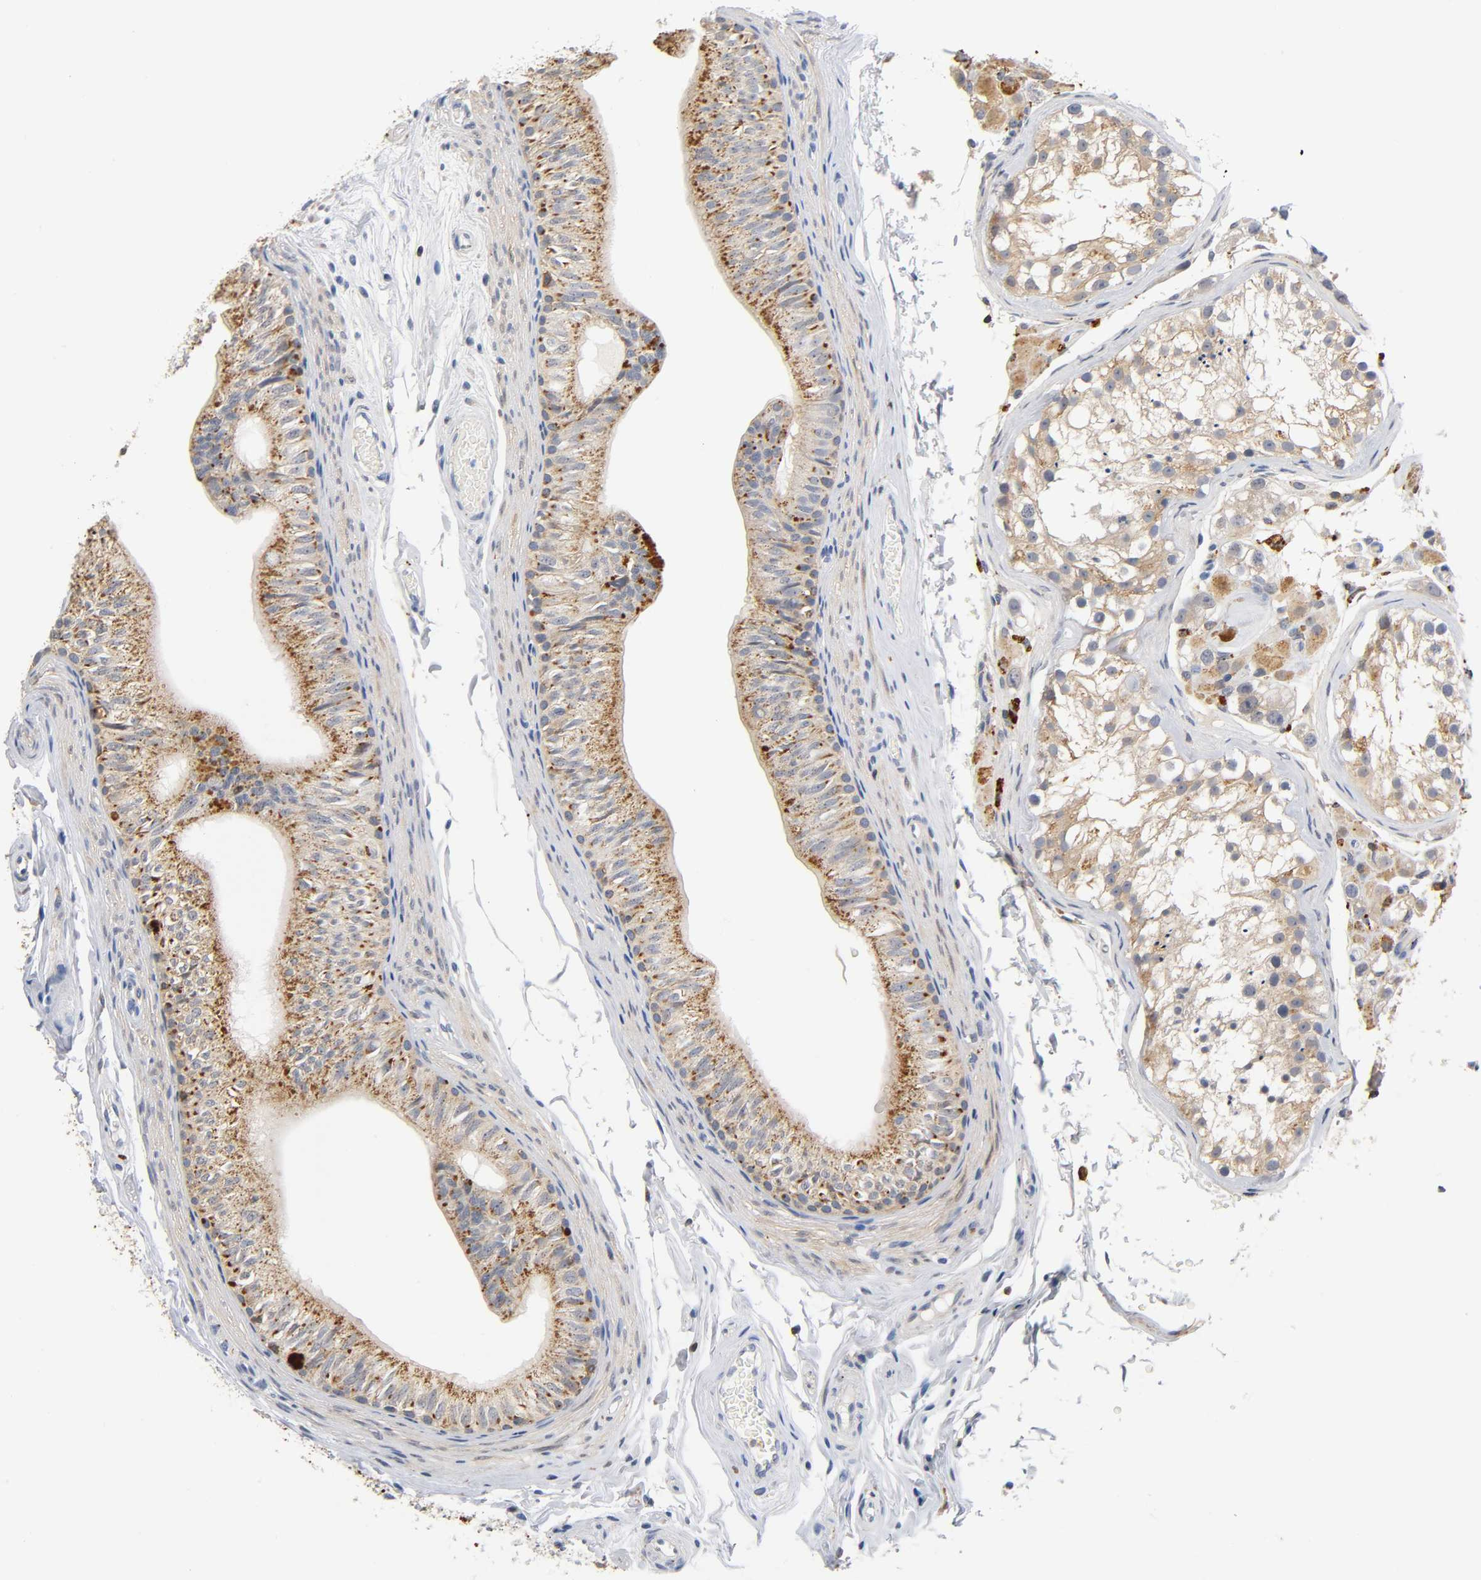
{"staining": {"intensity": "moderate", "quantity": ">75%", "location": "cytoplasmic/membranous"}, "tissue": "epididymis", "cell_type": "Glandular cells", "image_type": "normal", "snomed": [{"axis": "morphology", "description": "Normal tissue, NOS"}, {"axis": "topography", "description": "Testis"}, {"axis": "topography", "description": "Epididymis"}], "caption": "Epididymis stained for a protein displays moderate cytoplasmic/membranous positivity in glandular cells.", "gene": "UCKL1", "patient": {"sex": "male", "age": 36}}